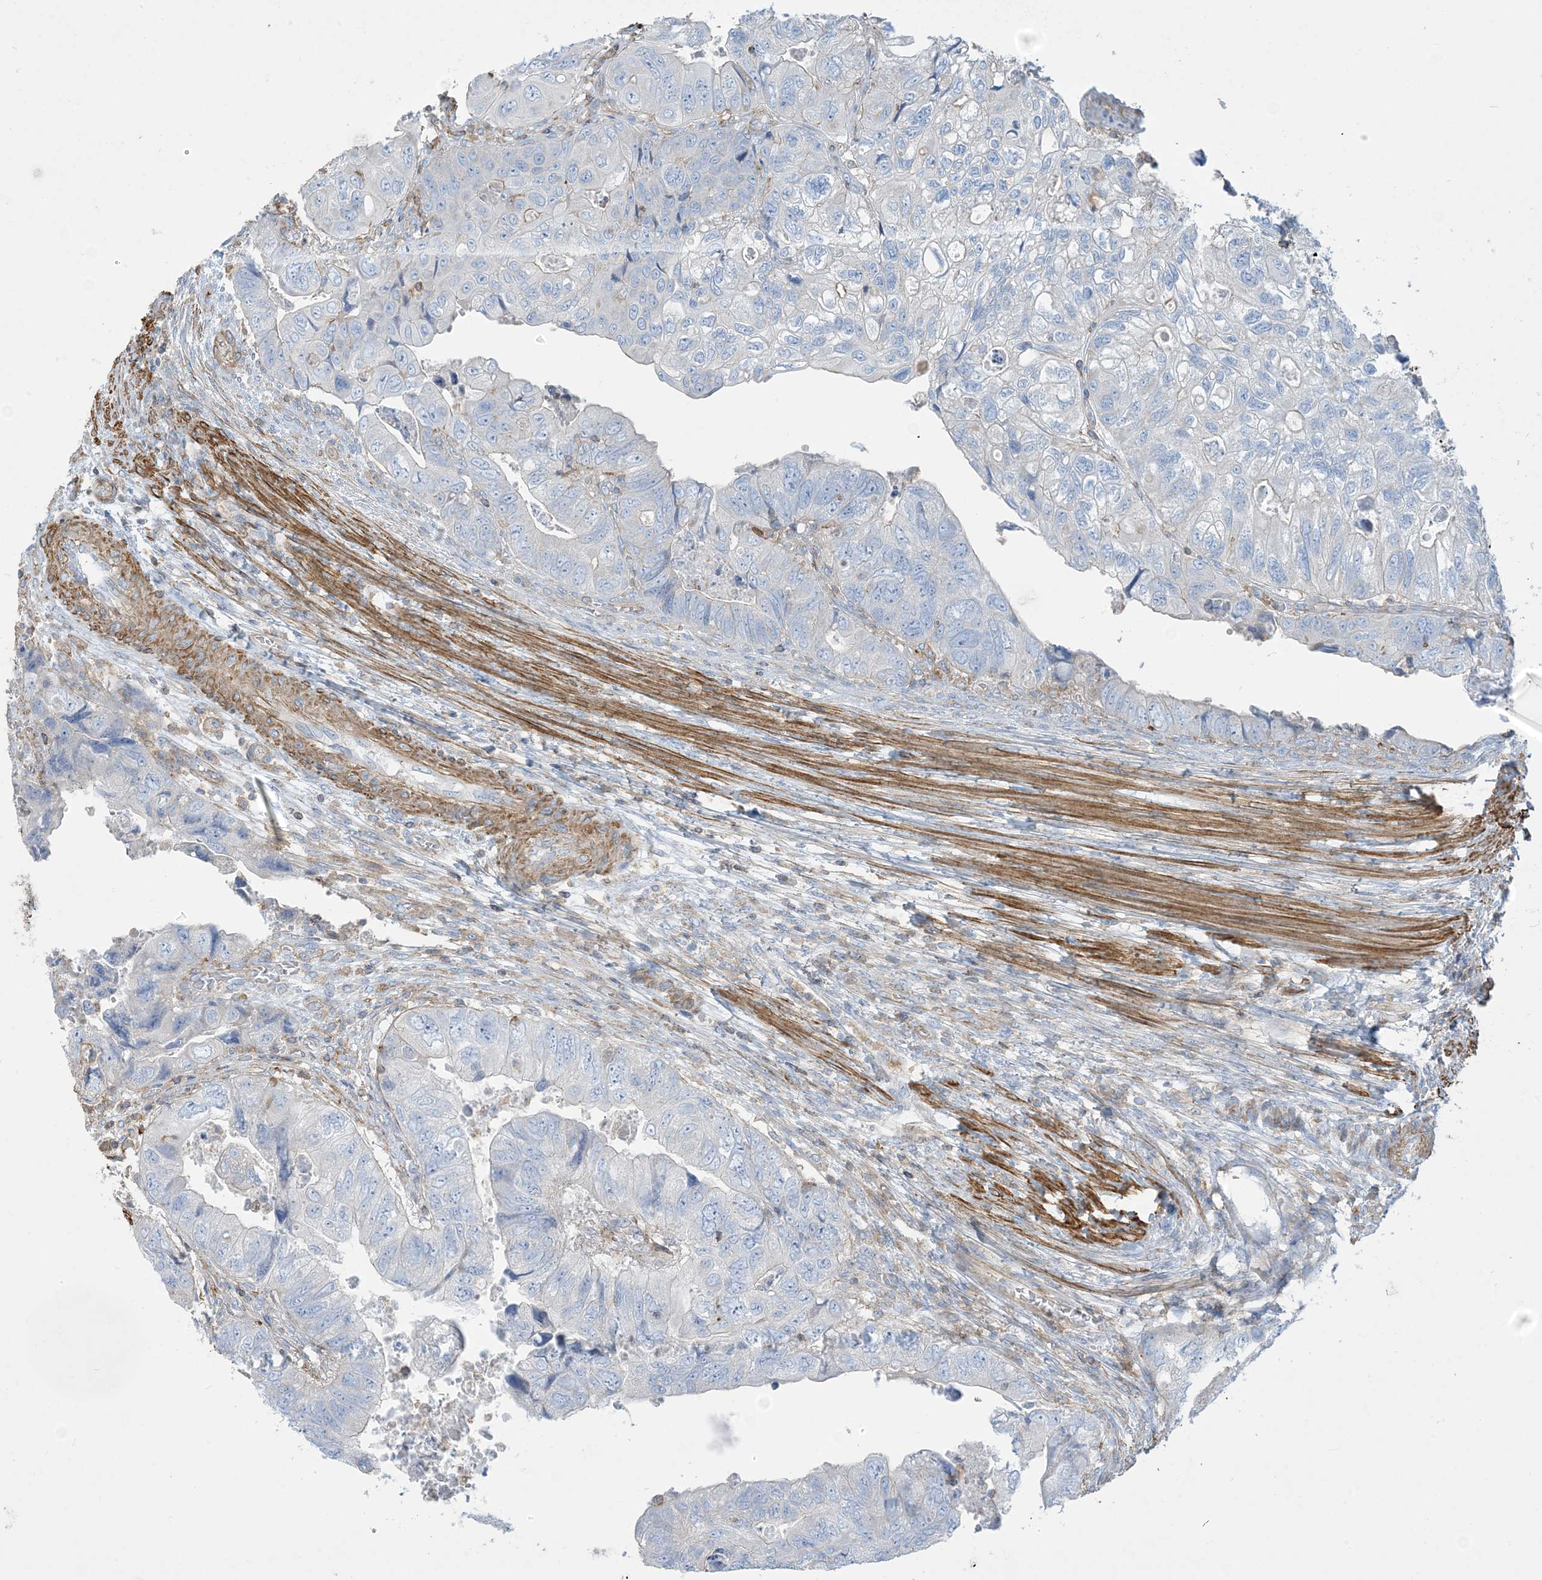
{"staining": {"intensity": "negative", "quantity": "none", "location": "none"}, "tissue": "colorectal cancer", "cell_type": "Tumor cells", "image_type": "cancer", "snomed": [{"axis": "morphology", "description": "Adenocarcinoma, NOS"}, {"axis": "topography", "description": "Rectum"}], "caption": "Colorectal cancer was stained to show a protein in brown. There is no significant positivity in tumor cells. (Stains: DAB IHC with hematoxylin counter stain, Microscopy: brightfield microscopy at high magnification).", "gene": "GTF3C2", "patient": {"sex": "male", "age": 63}}